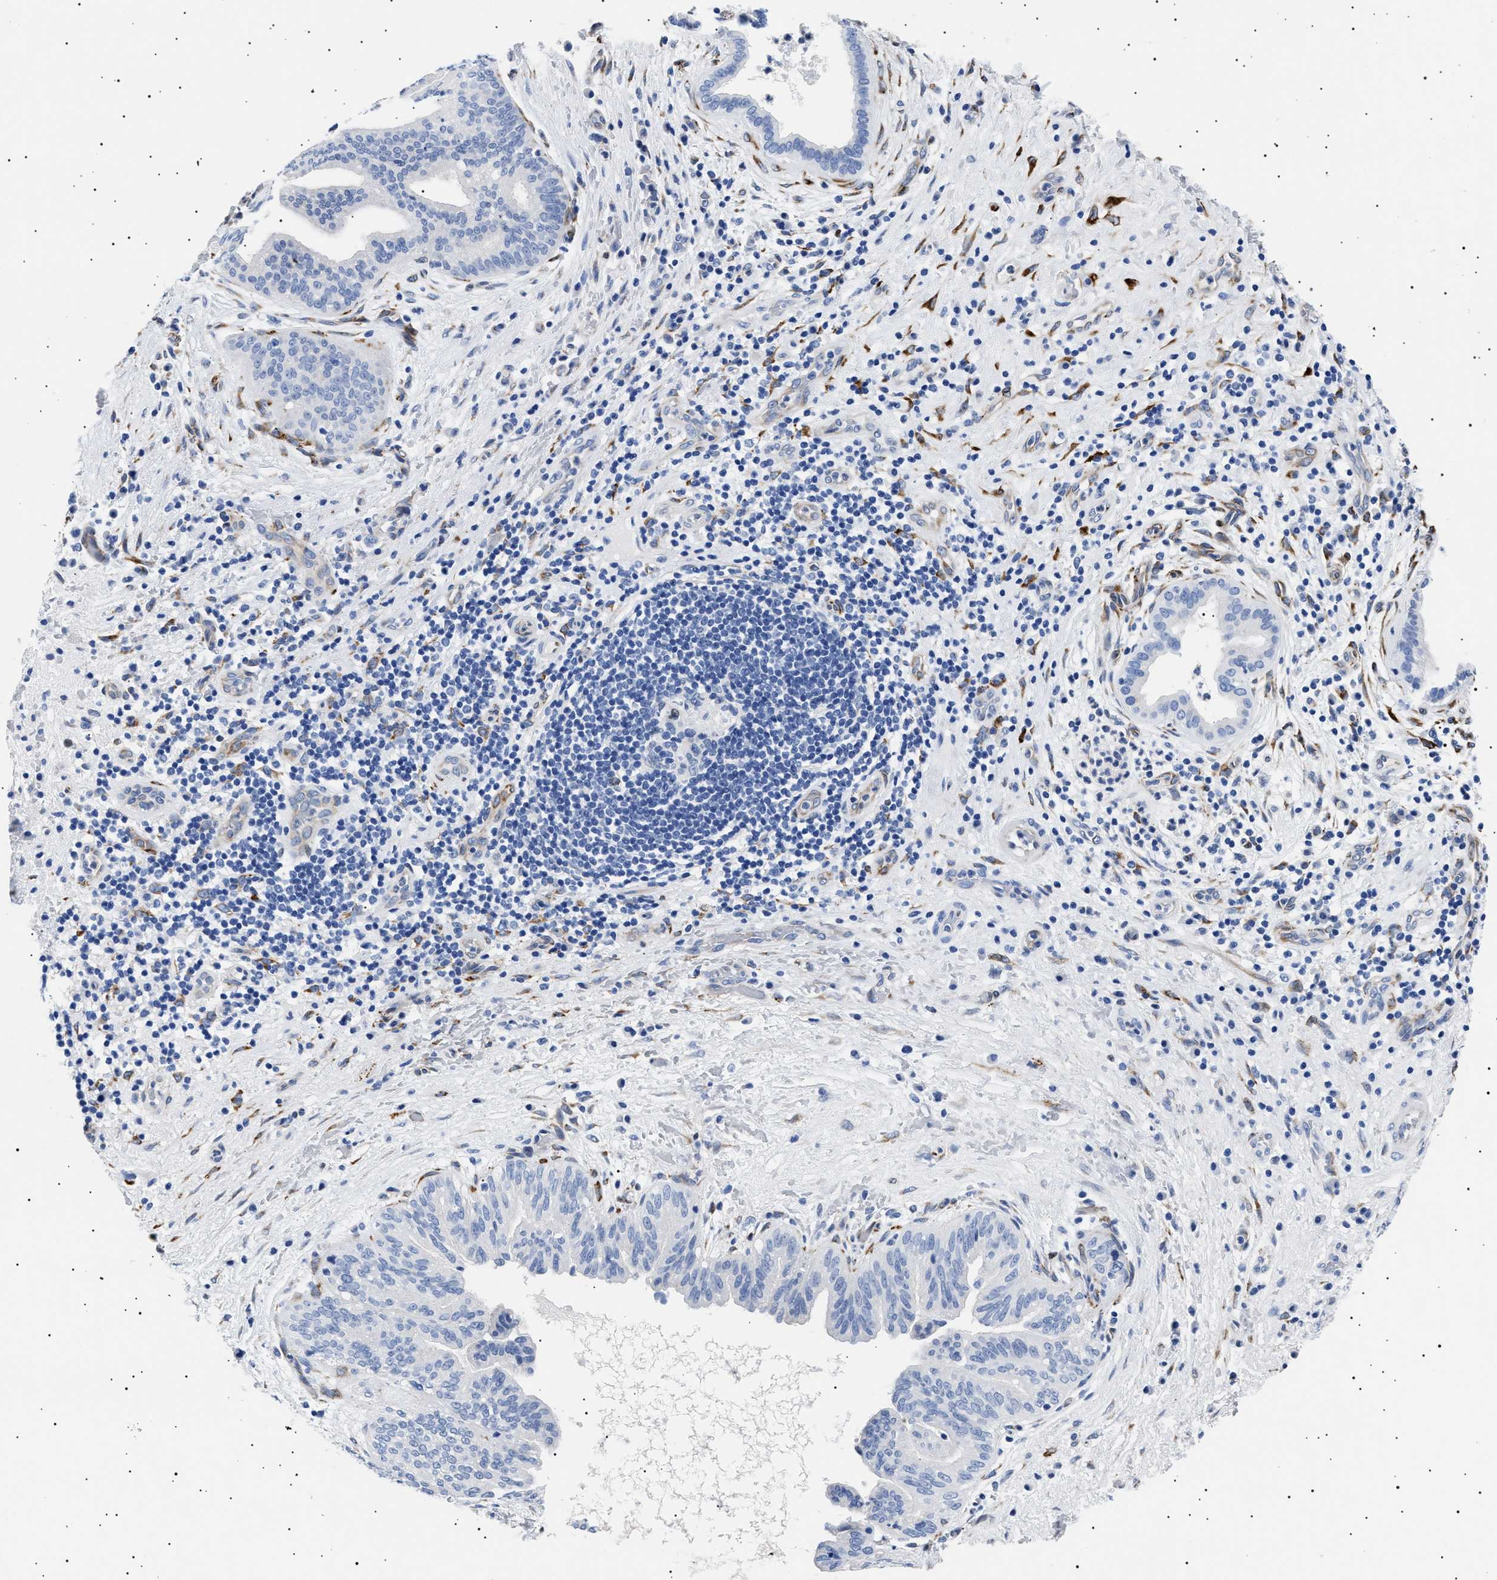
{"staining": {"intensity": "negative", "quantity": "none", "location": "none"}, "tissue": "liver cancer", "cell_type": "Tumor cells", "image_type": "cancer", "snomed": [{"axis": "morphology", "description": "Cholangiocarcinoma"}, {"axis": "topography", "description": "Liver"}], "caption": "An immunohistochemistry image of liver cancer (cholangiocarcinoma) is shown. There is no staining in tumor cells of liver cancer (cholangiocarcinoma).", "gene": "HEMGN", "patient": {"sex": "female", "age": 38}}